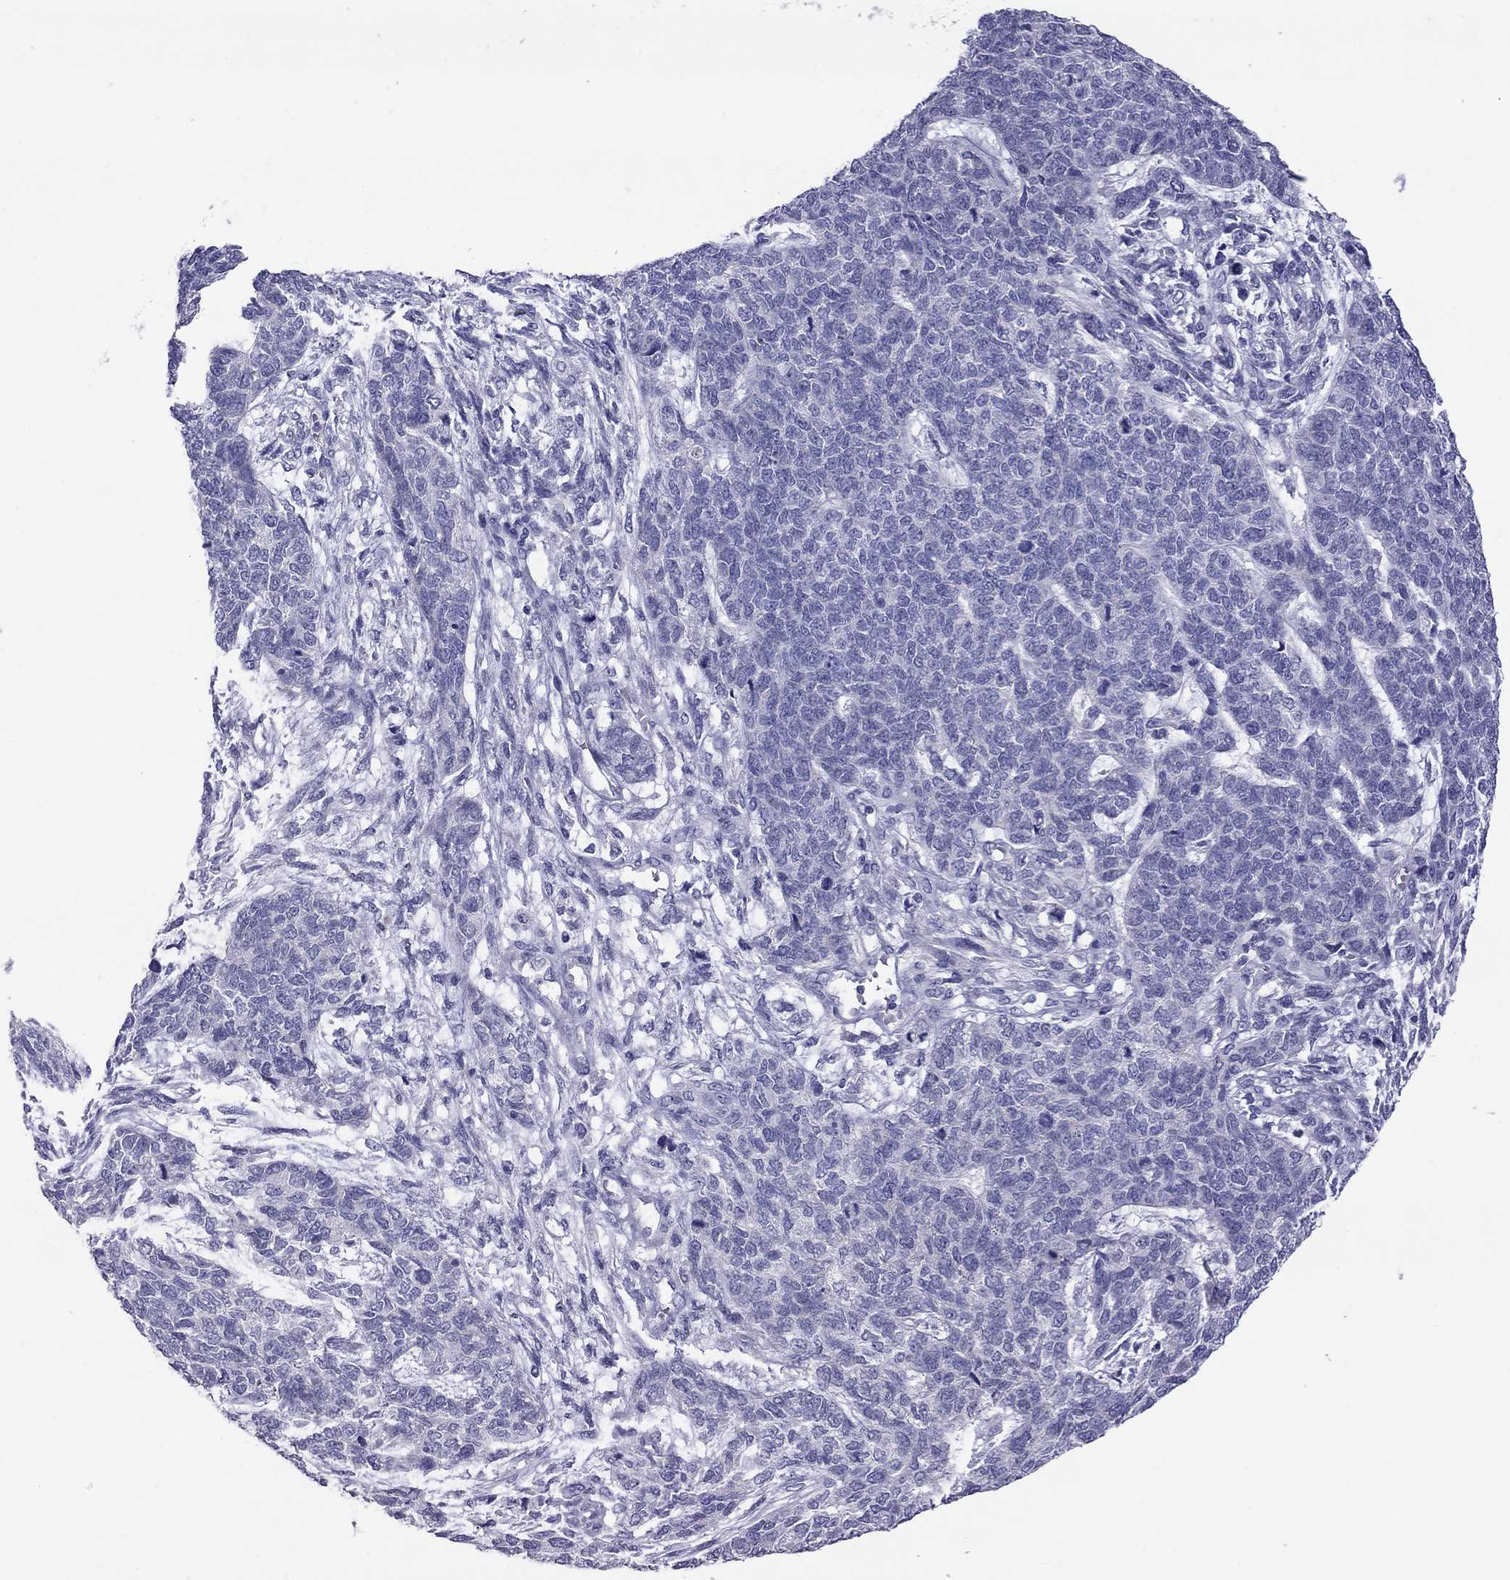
{"staining": {"intensity": "negative", "quantity": "none", "location": "none"}, "tissue": "cervical cancer", "cell_type": "Tumor cells", "image_type": "cancer", "snomed": [{"axis": "morphology", "description": "Squamous cell carcinoma, NOS"}, {"axis": "topography", "description": "Cervix"}], "caption": "Tumor cells are negative for brown protein staining in squamous cell carcinoma (cervical).", "gene": "MUC16", "patient": {"sex": "female", "age": 63}}